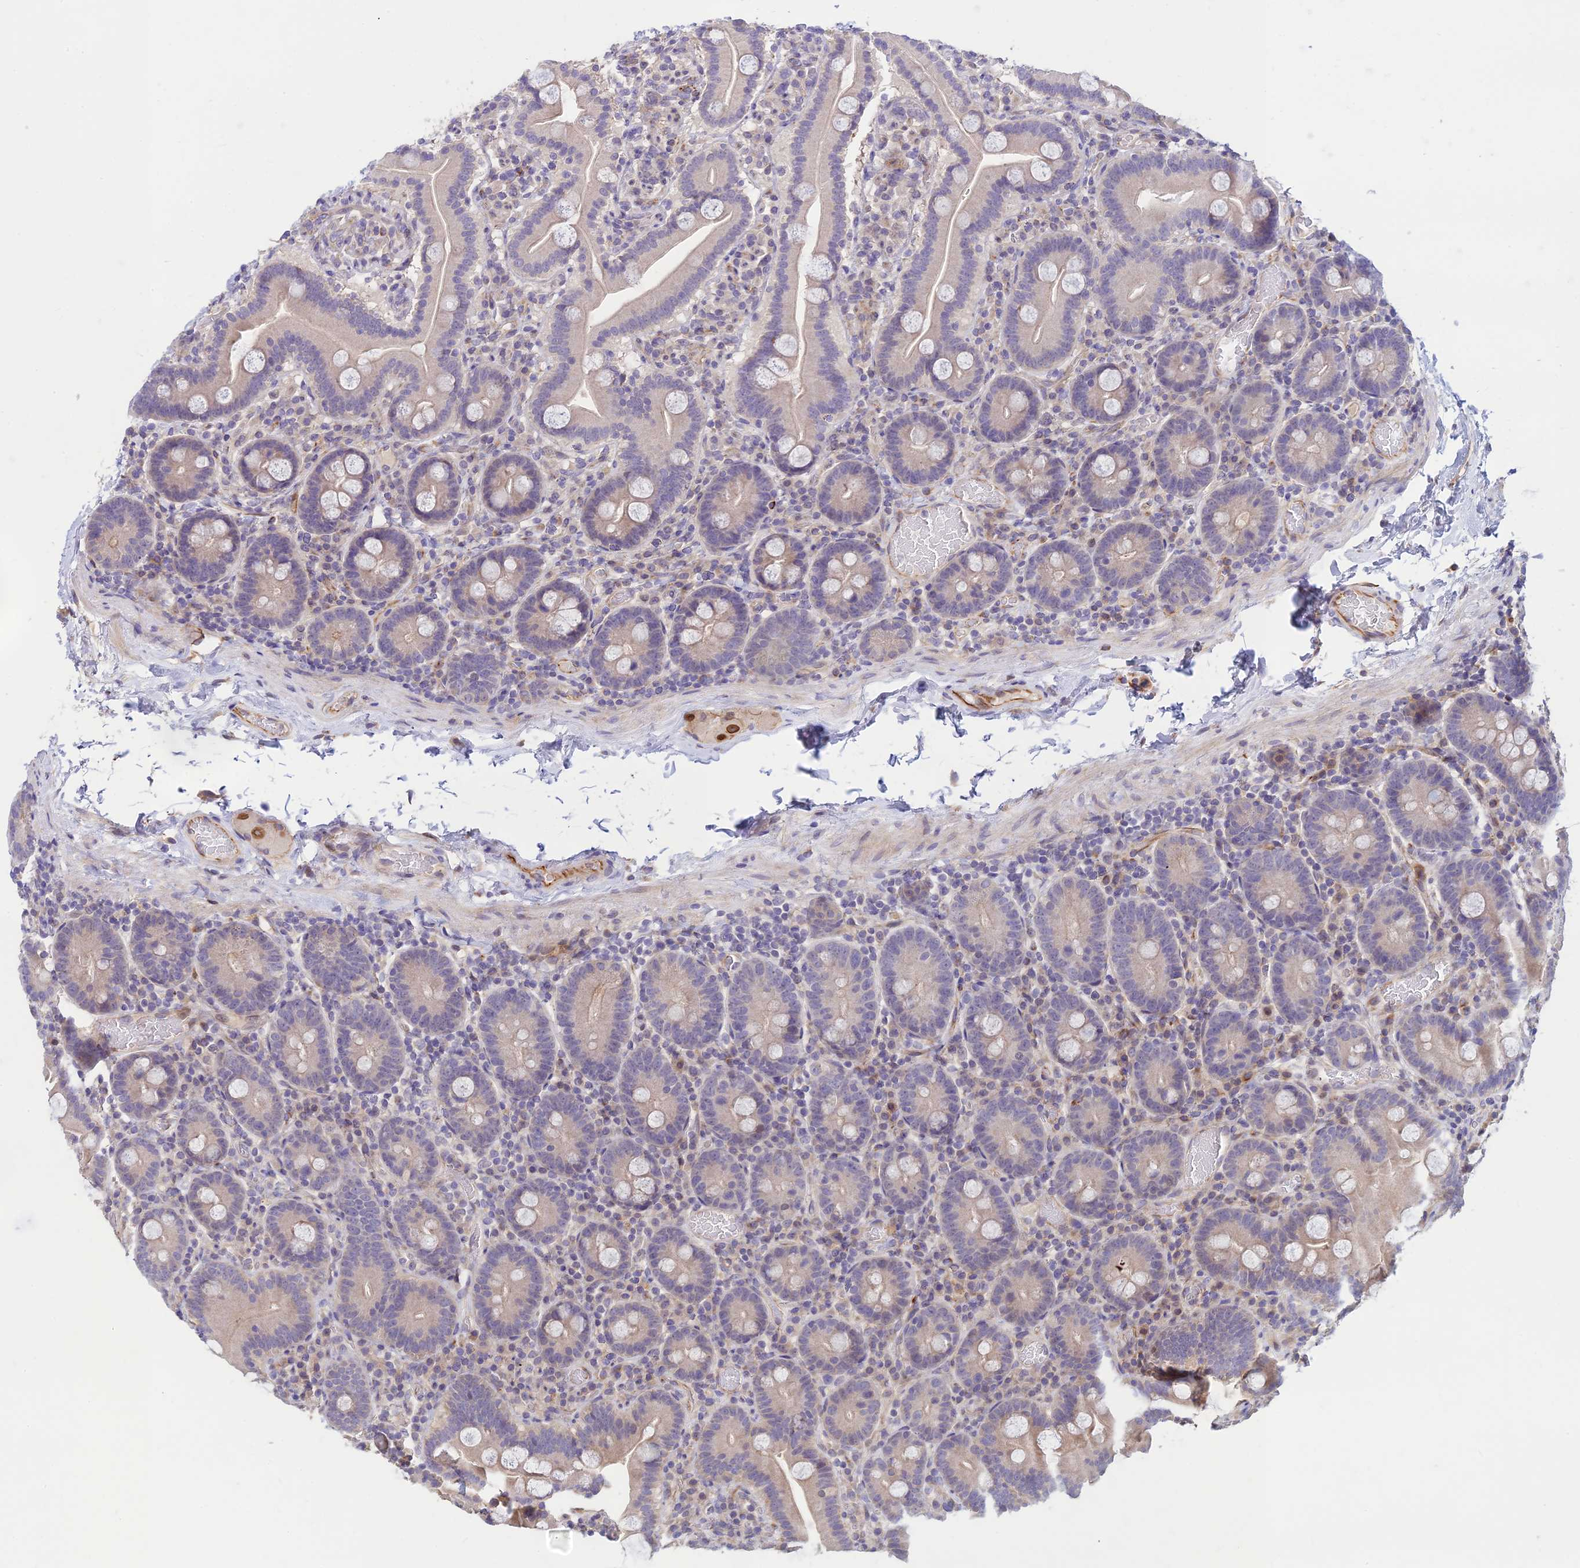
{"staining": {"intensity": "negative", "quantity": "none", "location": "none"}, "tissue": "duodenum", "cell_type": "Glandular cells", "image_type": "normal", "snomed": [{"axis": "morphology", "description": "Normal tissue, NOS"}, {"axis": "topography", "description": "Duodenum"}], "caption": "IHC histopathology image of normal duodenum: duodenum stained with DAB shows no significant protein positivity in glandular cells.", "gene": "ST8SIA5", "patient": {"sex": "male", "age": 55}}